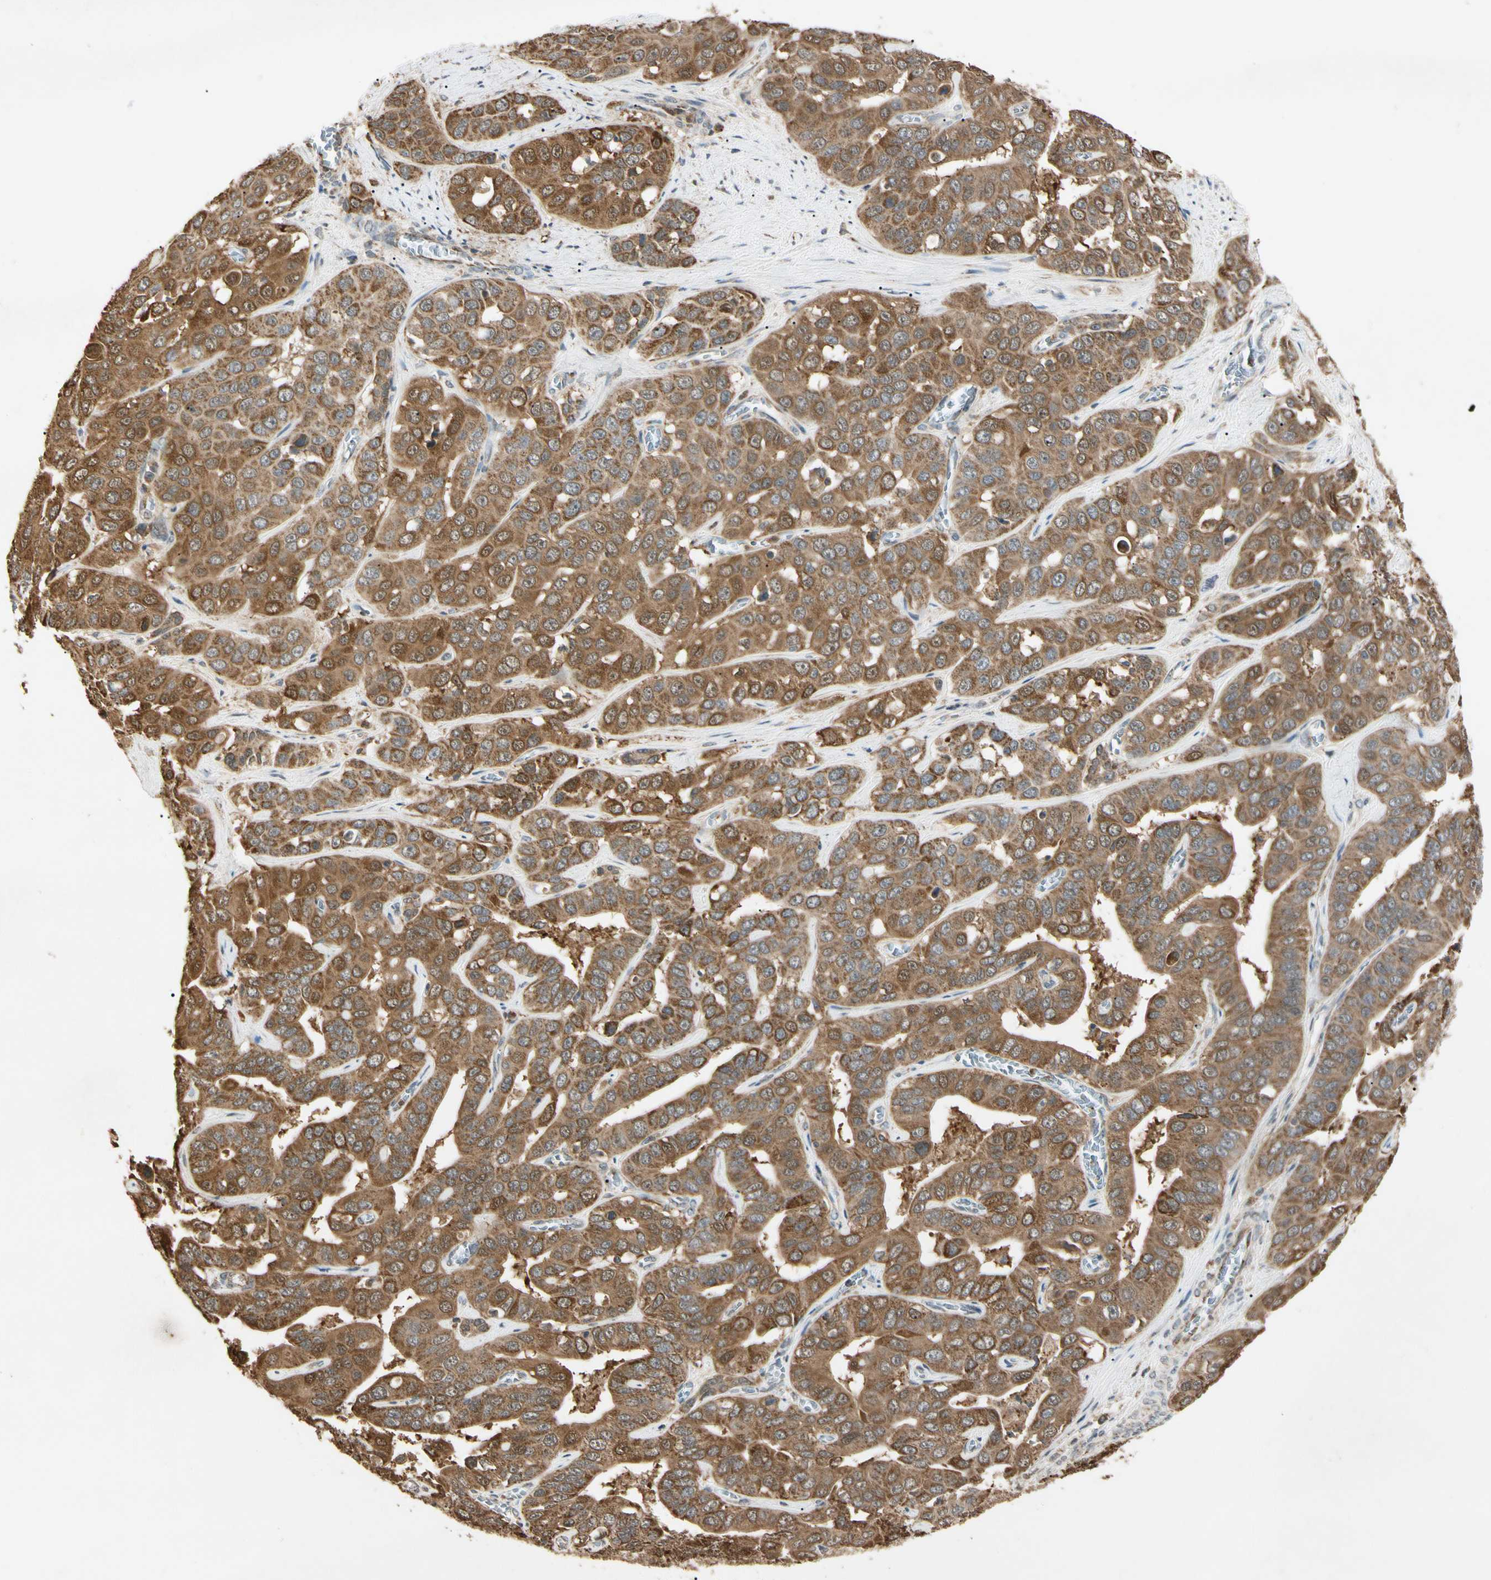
{"staining": {"intensity": "moderate", "quantity": ">75%", "location": "cytoplasmic/membranous"}, "tissue": "liver cancer", "cell_type": "Tumor cells", "image_type": "cancer", "snomed": [{"axis": "morphology", "description": "Cholangiocarcinoma"}, {"axis": "topography", "description": "Liver"}], "caption": "A medium amount of moderate cytoplasmic/membranous expression is present in about >75% of tumor cells in liver cholangiocarcinoma tissue.", "gene": "PRDX5", "patient": {"sex": "female", "age": 52}}